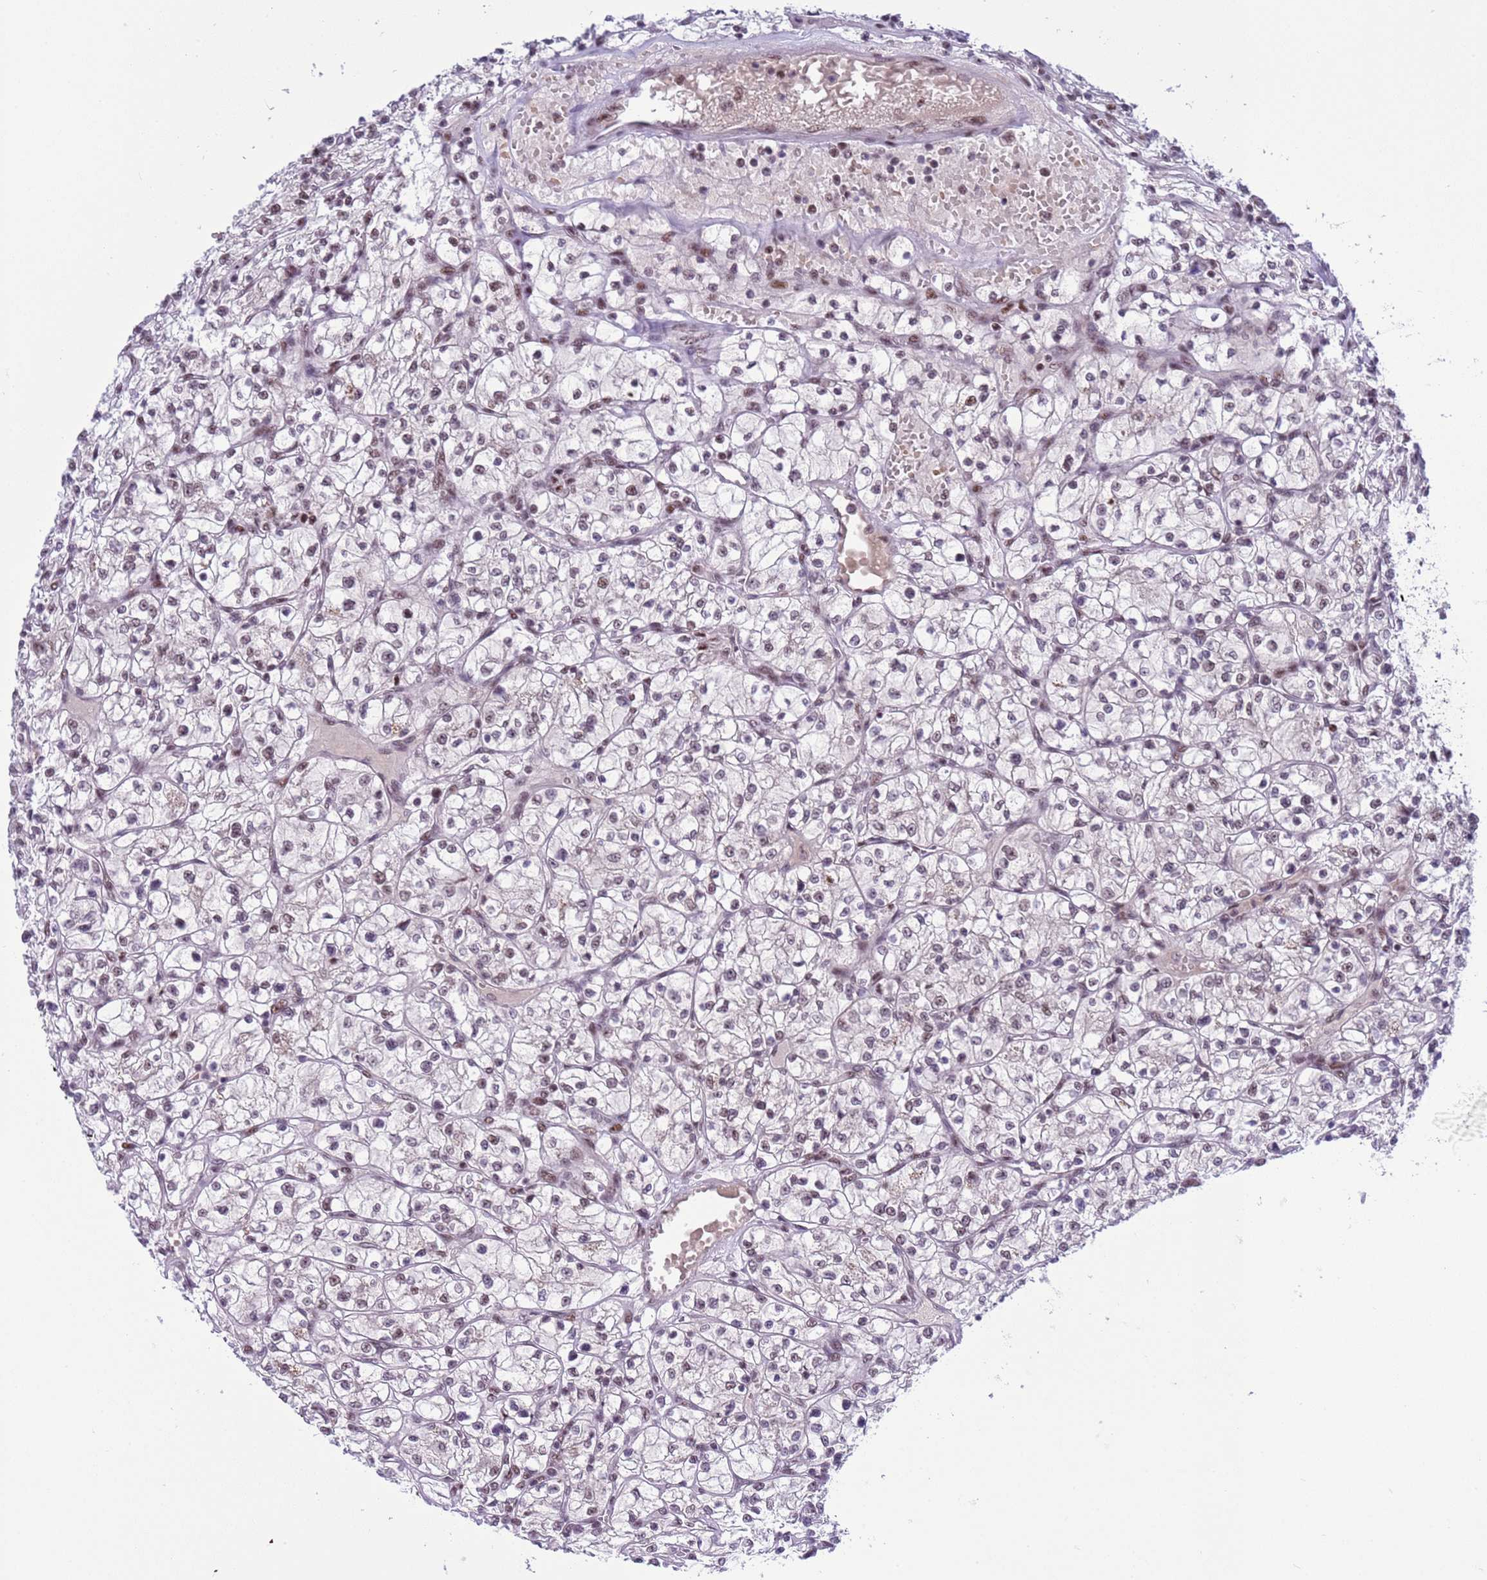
{"staining": {"intensity": "weak", "quantity": "25%-75%", "location": "nuclear"}, "tissue": "renal cancer", "cell_type": "Tumor cells", "image_type": "cancer", "snomed": [{"axis": "morphology", "description": "Adenocarcinoma, NOS"}, {"axis": "topography", "description": "Kidney"}], "caption": "Human renal cancer stained with a brown dye exhibits weak nuclear positive positivity in approximately 25%-75% of tumor cells.", "gene": "THOC2", "patient": {"sex": "female", "age": 64}}